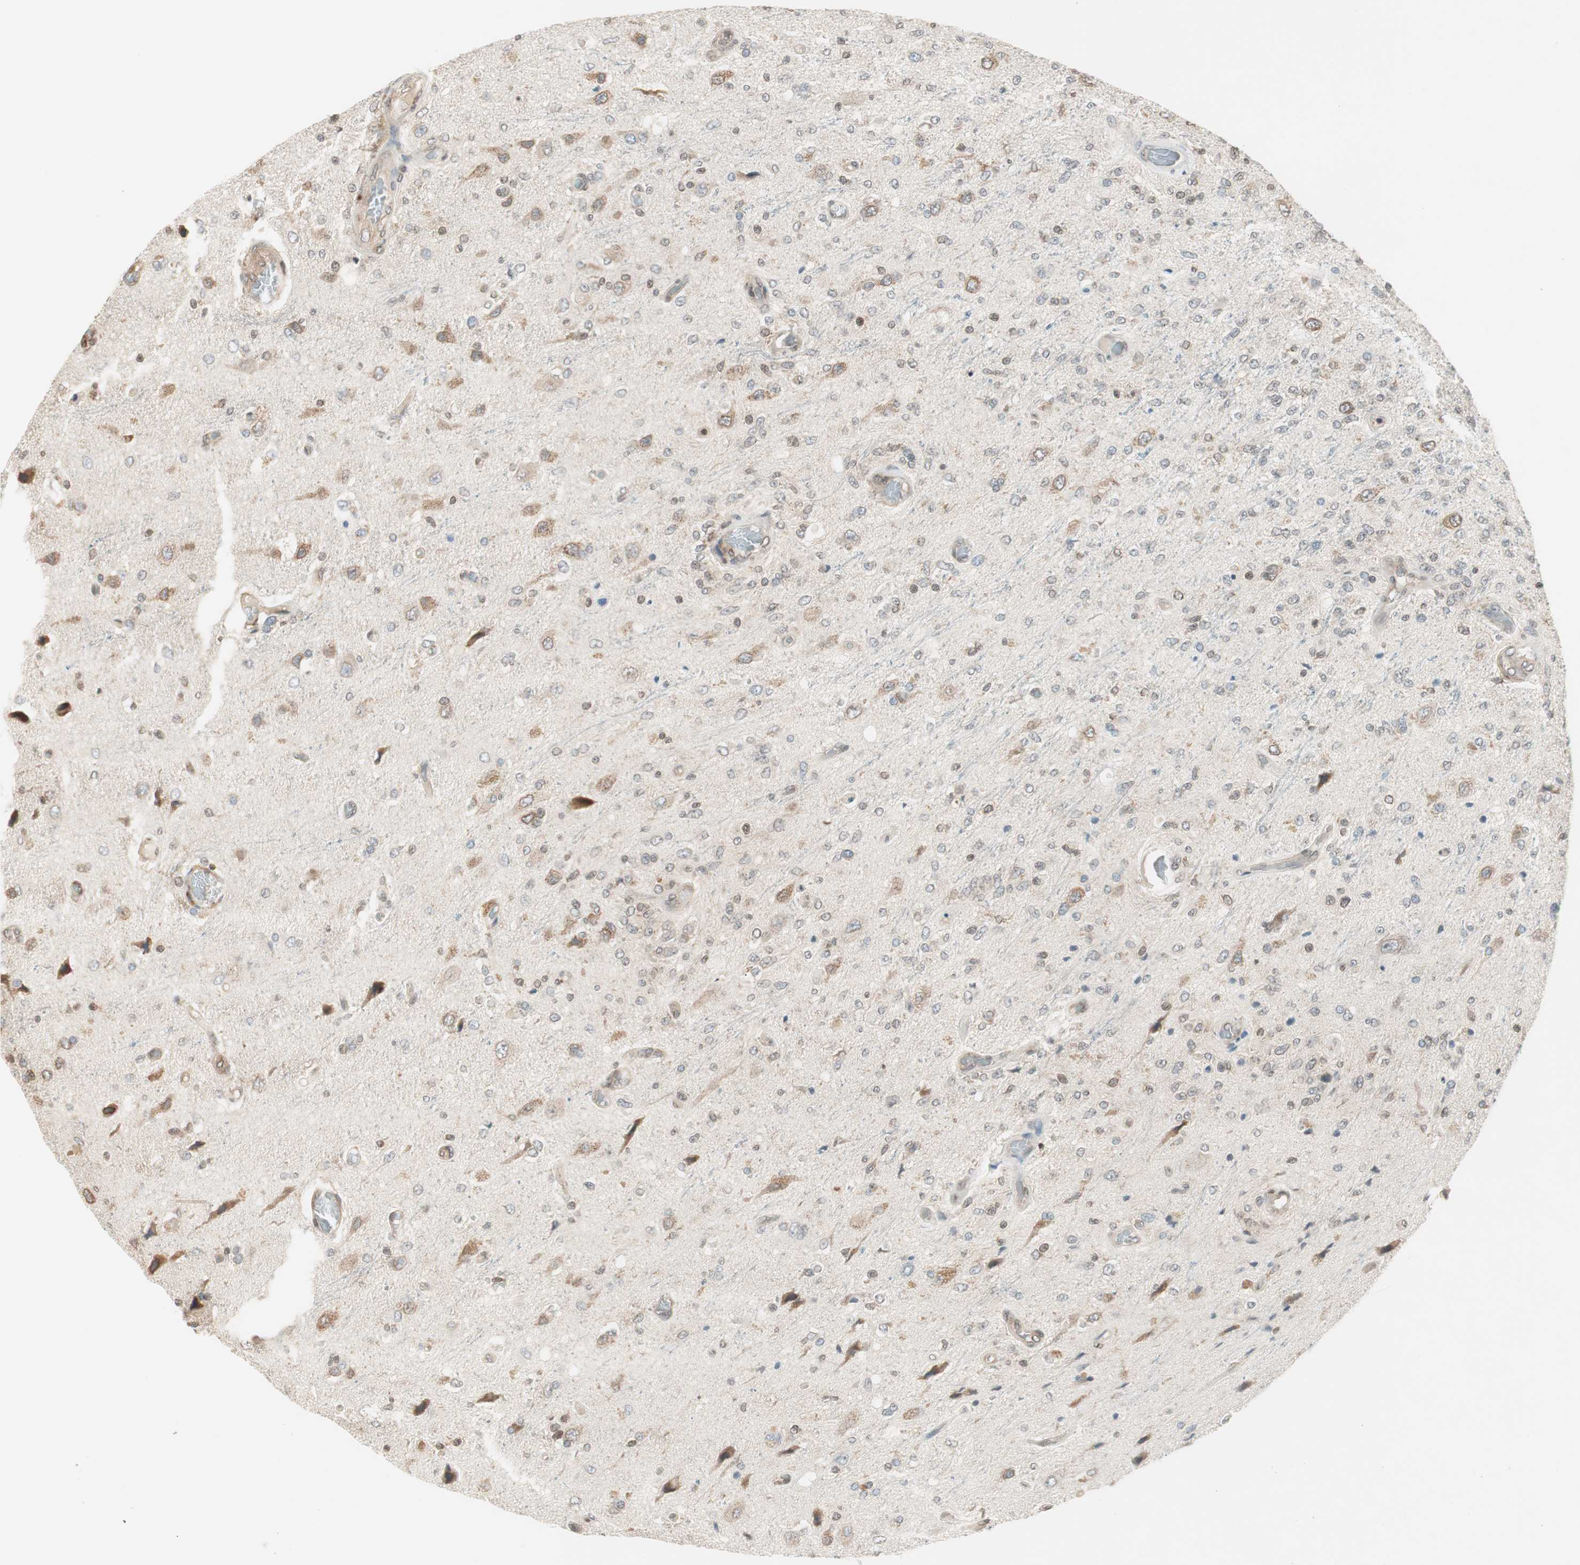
{"staining": {"intensity": "moderate", "quantity": "<25%", "location": "cytoplasmic/membranous"}, "tissue": "glioma", "cell_type": "Tumor cells", "image_type": "cancer", "snomed": [{"axis": "morphology", "description": "Normal tissue, NOS"}, {"axis": "morphology", "description": "Glioma, malignant, High grade"}, {"axis": "topography", "description": "Cerebral cortex"}], "caption": "A micrograph of malignant glioma (high-grade) stained for a protein shows moderate cytoplasmic/membranous brown staining in tumor cells.", "gene": "UBE2I", "patient": {"sex": "male", "age": 77}}